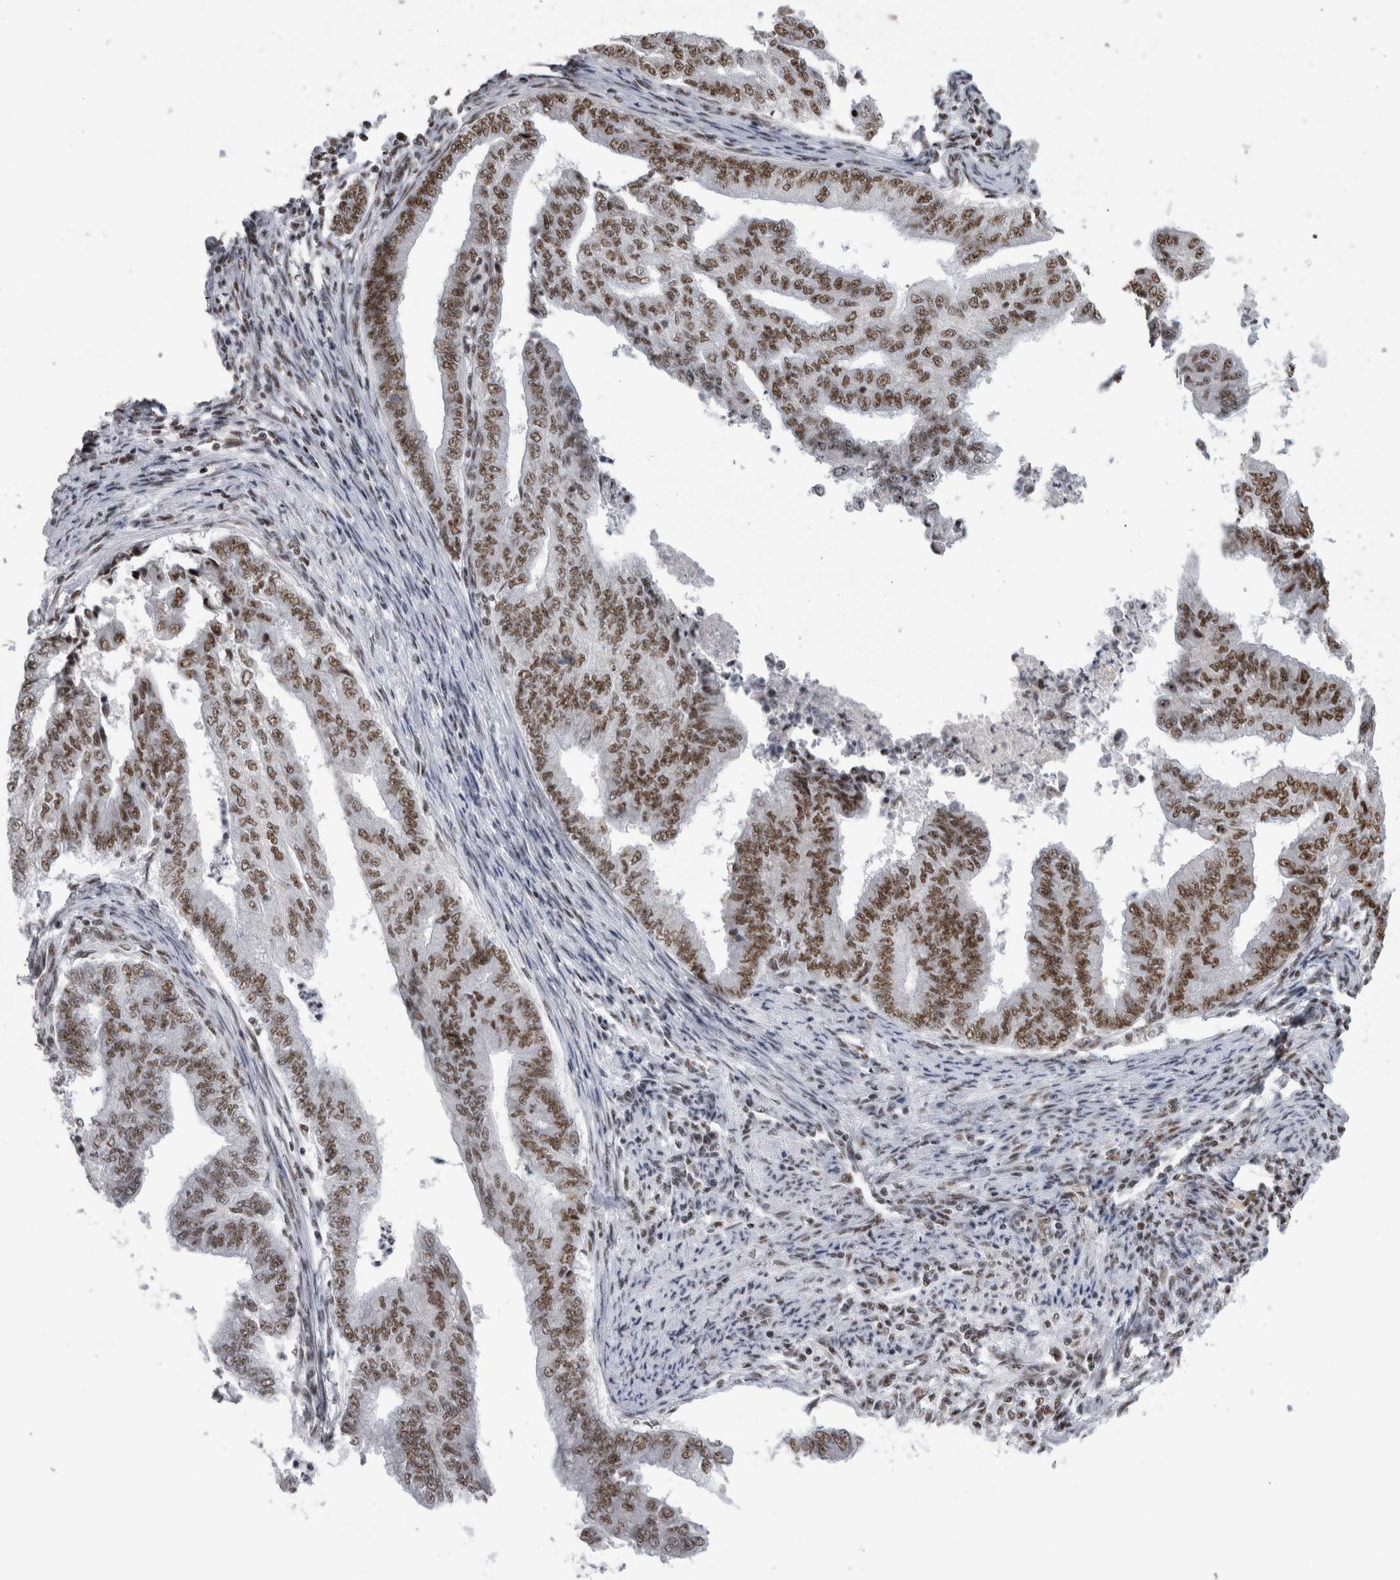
{"staining": {"intensity": "moderate", "quantity": ">75%", "location": "nuclear"}, "tissue": "endometrial cancer", "cell_type": "Tumor cells", "image_type": "cancer", "snomed": [{"axis": "morphology", "description": "Polyp, NOS"}, {"axis": "morphology", "description": "Adenocarcinoma, NOS"}, {"axis": "morphology", "description": "Adenoma, NOS"}, {"axis": "topography", "description": "Endometrium"}], "caption": "Protein analysis of endometrial cancer (adenoma) tissue shows moderate nuclear expression in about >75% of tumor cells. The staining is performed using DAB (3,3'-diaminobenzidine) brown chromogen to label protein expression. The nuclei are counter-stained blue using hematoxylin.", "gene": "CDK11A", "patient": {"sex": "female", "age": 79}}